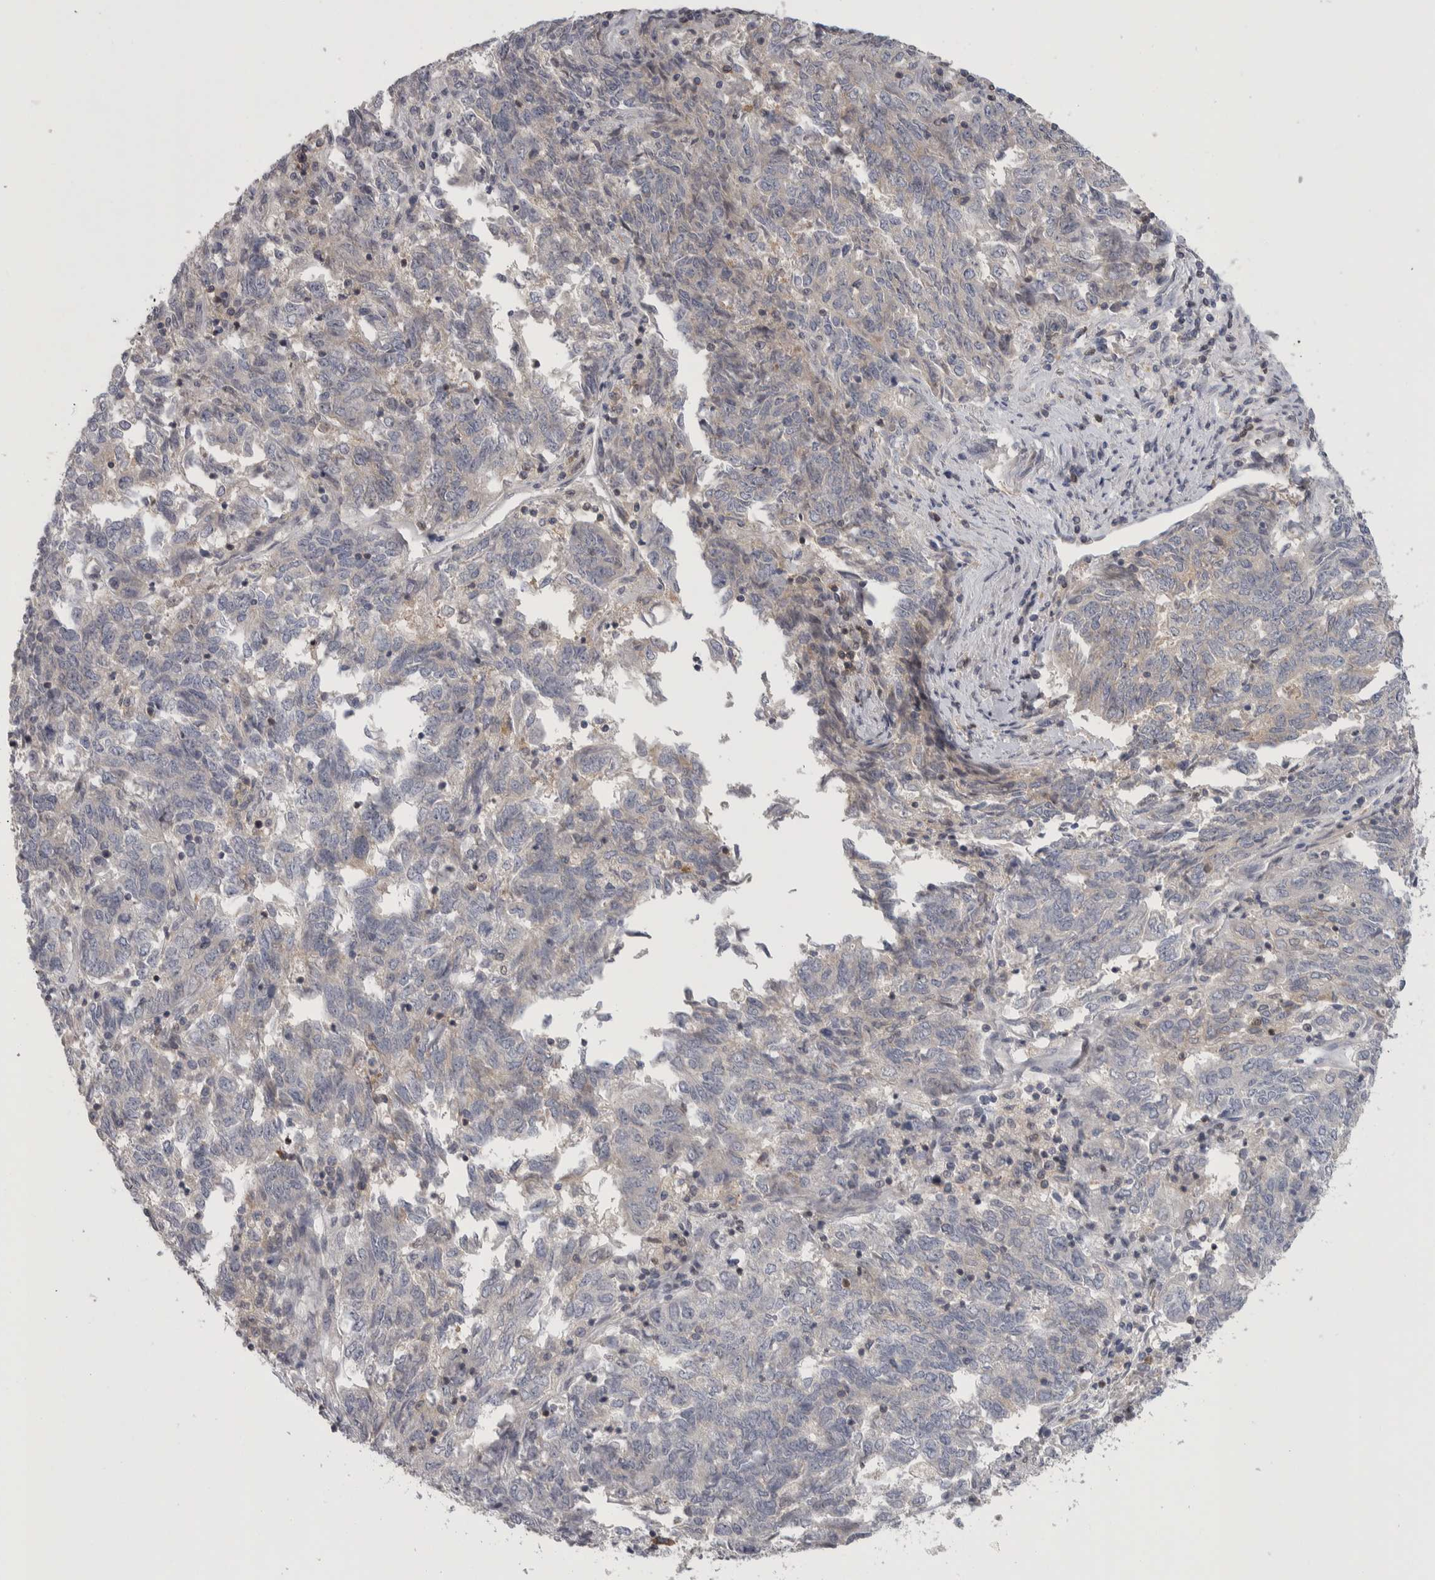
{"staining": {"intensity": "negative", "quantity": "none", "location": "none"}, "tissue": "endometrial cancer", "cell_type": "Tumor cells", "image_type": "cancer", "snomed": [{"axis": "morphology", "description": "Adenocarcinoma, NOS"}, {"axis": "topography", "description": "Endometrium"}], "caption": "Tumor cells are negative for protein expression in human adenocarcinoma (endometrial). (Stains: DAB (3,3'-diaminobenzidine) IHC with hematoxylin counter stain, Microscopy: brightfield microscopy at high magnification).", "gene": "NFKB2", "patient": {"sex": "female", "age": 80}}